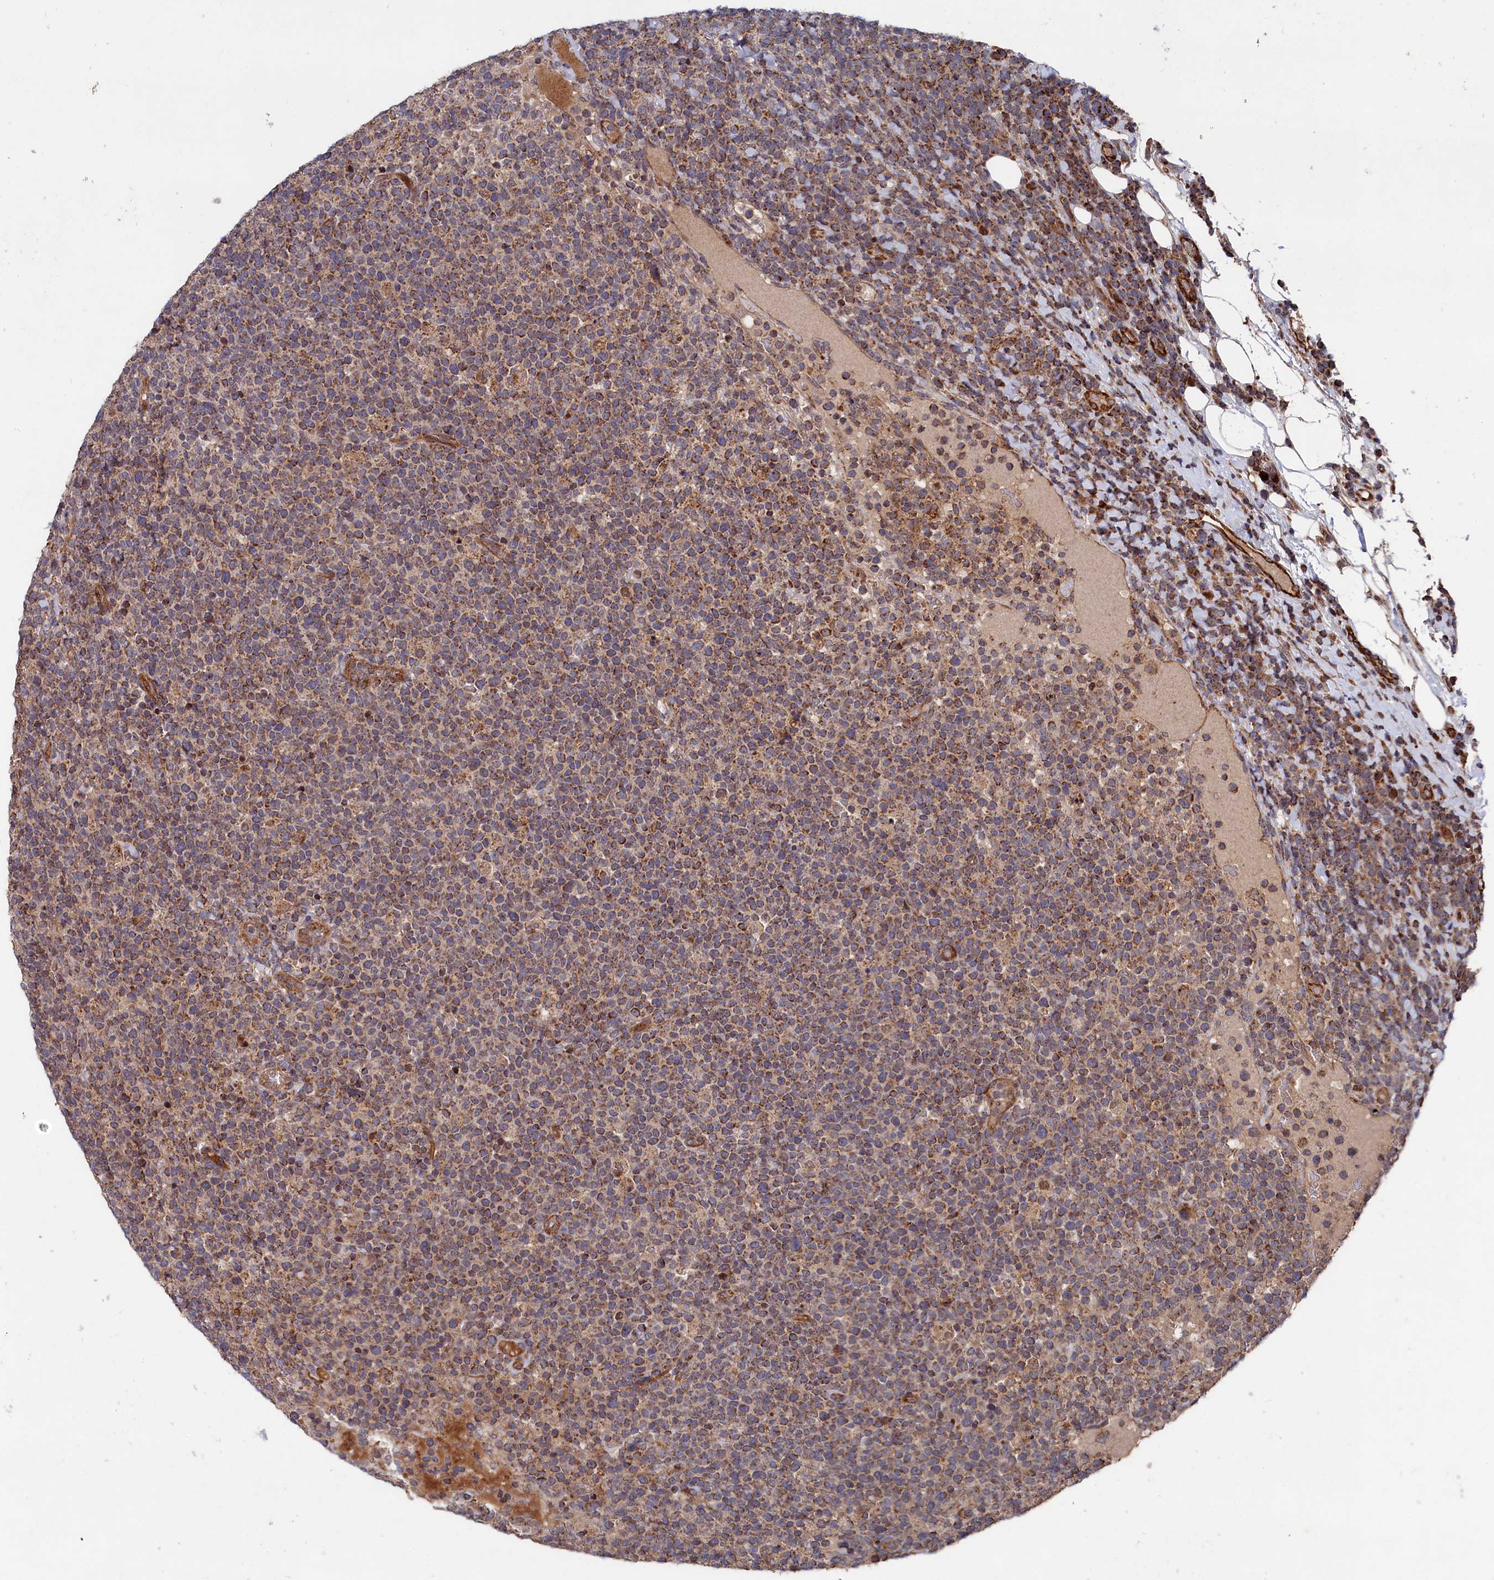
{"staining": {"intensity": "moderate", "quantity": ">75%", "location": "cytoplasmic/membranous"}, "tissue": "lymphoma", "cell_type": "Tumor cells", "image_type": "cancer", "snomed": [{"axis": "morphology", "description": "Malignant lymphoma, non-Hodgkin's type, High grade"}, {"axis": "topography", "description": "Lymph node"}], "caption": "DAB (3,3'-diaminobenzidine) immunohistochemical staining of malignant lymphoma, non-Hodgkin's type (high-grade) displays moderate cytoplasmic/membranous protein positivity in approximately >75% of tumor cells. The staining is performed using DAB brown chromogen to label protein expression. The nuclei are counter-stained blue using hematoxylin.", "gene": "SUPV3L1", "patient": {"sex": "male", "age": 61}}